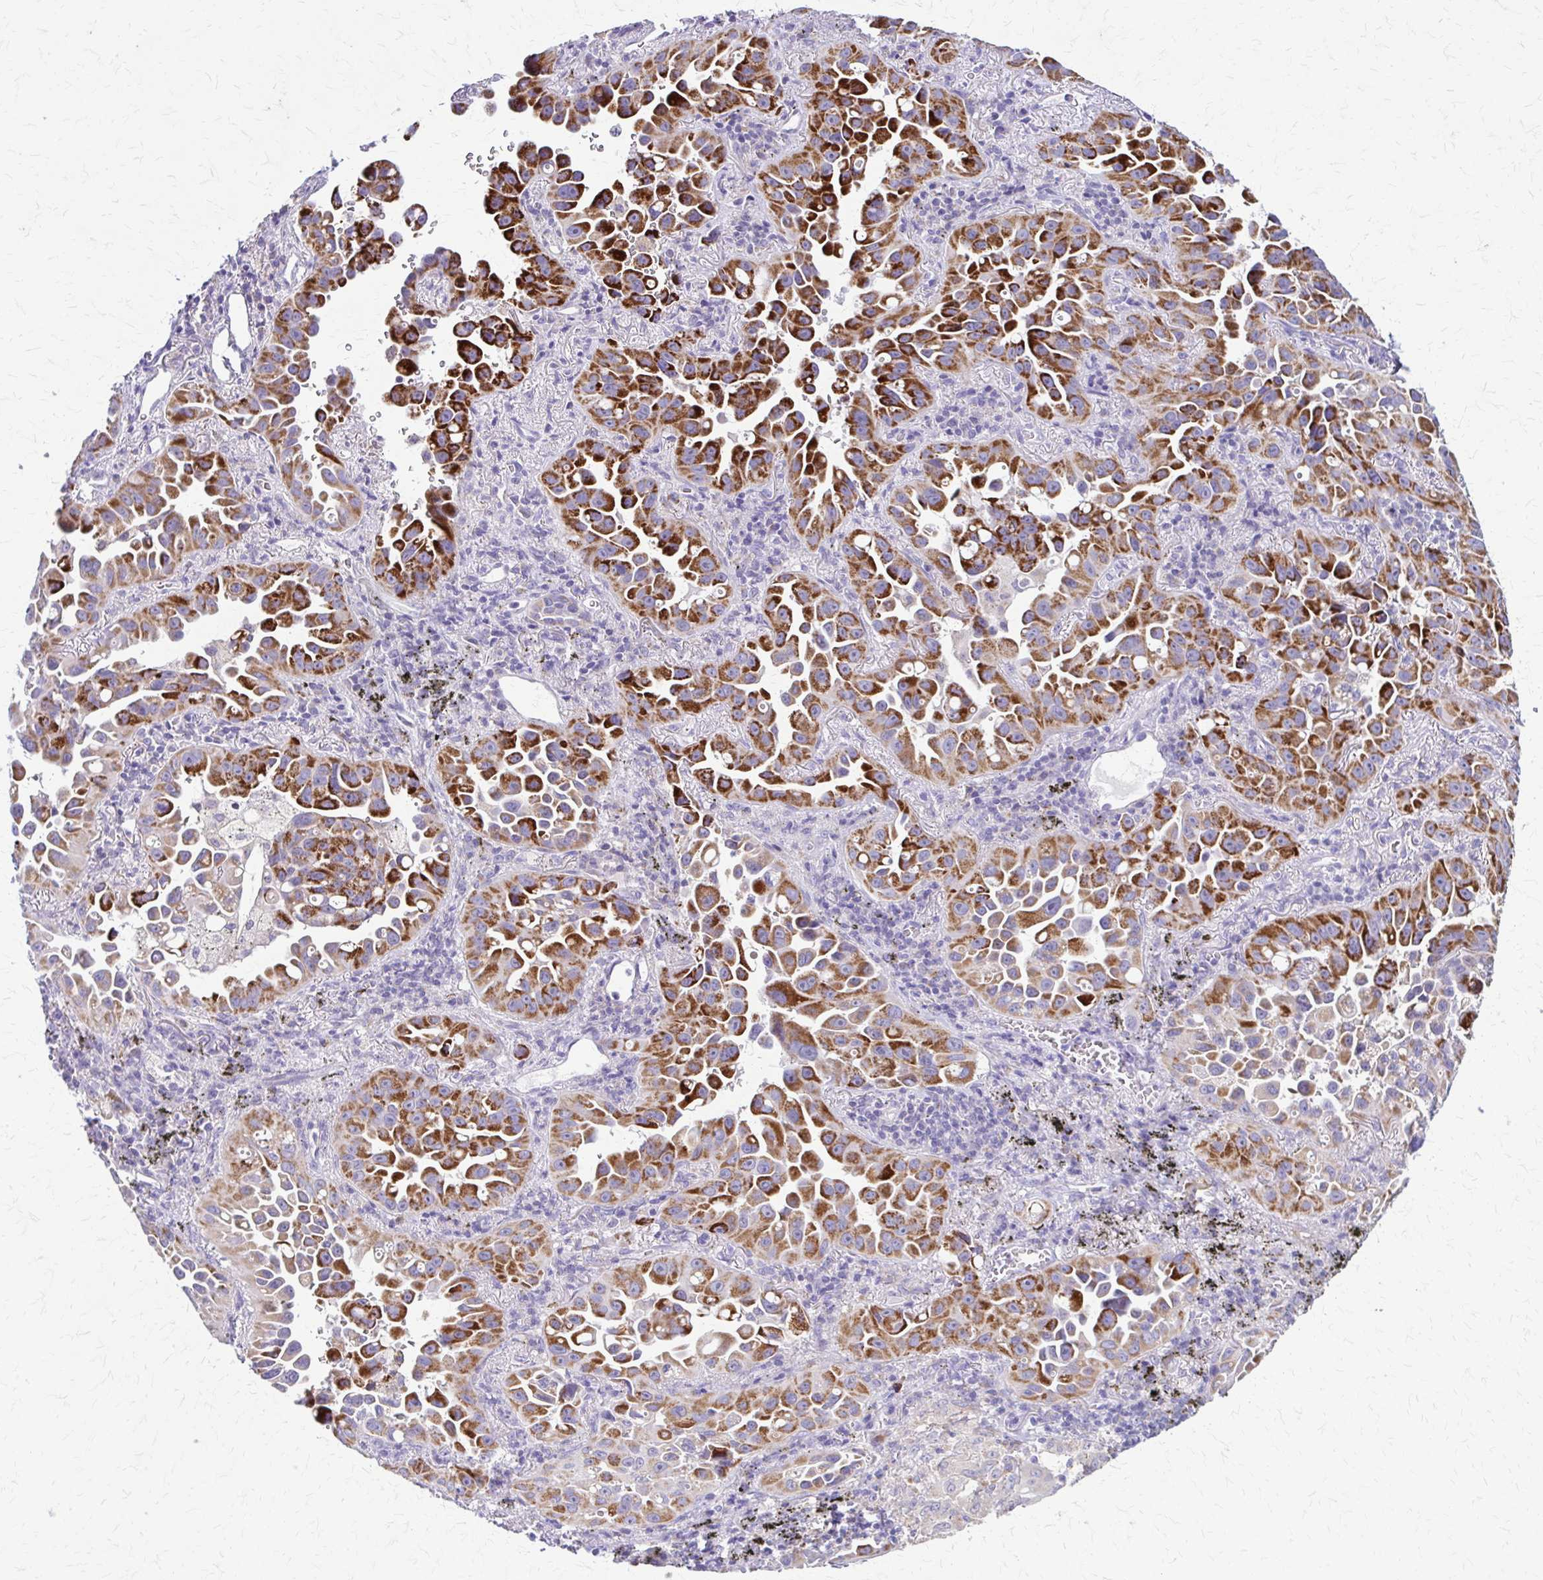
{"staining": {"intensity": "strong", "quantity": ">75%", "location": "cytoplasmic/membranous"}, "tissue": "lung cancer", "cell_type": "Tumor cells", "image_type": "cancer", "snomed": [{"axis": "morphology", "description": "Adenocarcinoma, NOS"}, {"axis": "topography", "description": "Lung"}], "caption": "Lung adenocarcinoma stained for a protein reveals strong cytoplasmic/membranous positivity in tumor cells.", "gene": "SAMD13", "patient": {"sex": "male", "age": 68}}